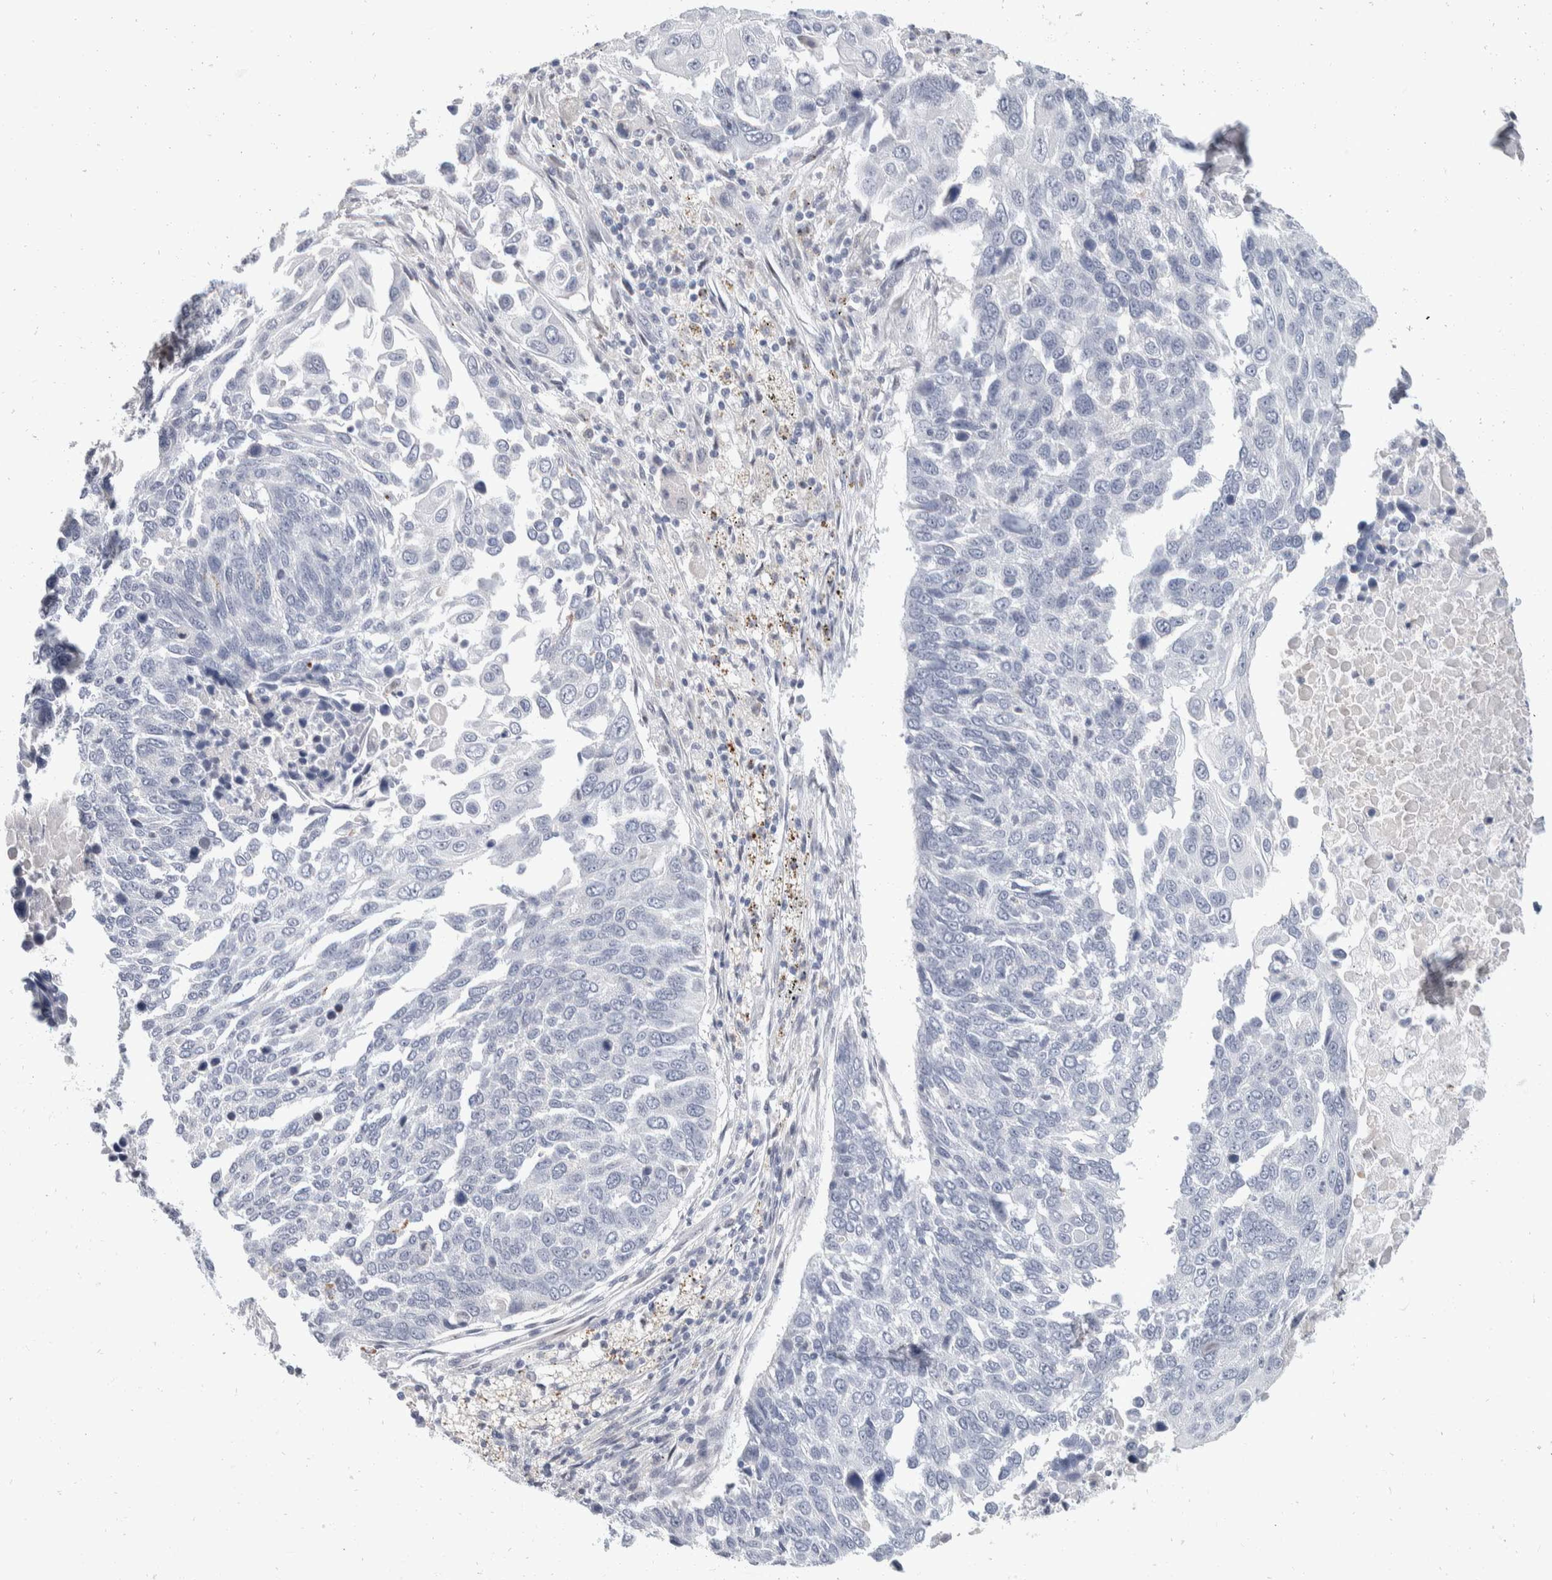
{"staining": {"intensity": "negative", "quantity": "none", "location": "none"}, "tissue": "lung cancer", "cell_type": "Tumor cells", "image_type": "cancer", "snomed": [{"axis": "morphology", "description": "Squamous cell carcinoma, NOS"}, {"axis": "topography", "description": "Lung"}], "caption": "Protein analysis of squamous cell carcinoma (lung) demonstrates no significant positivity in tumor cells.", "gene": "CATSPERD", "patient": {"sex": "male", "age": 66}}